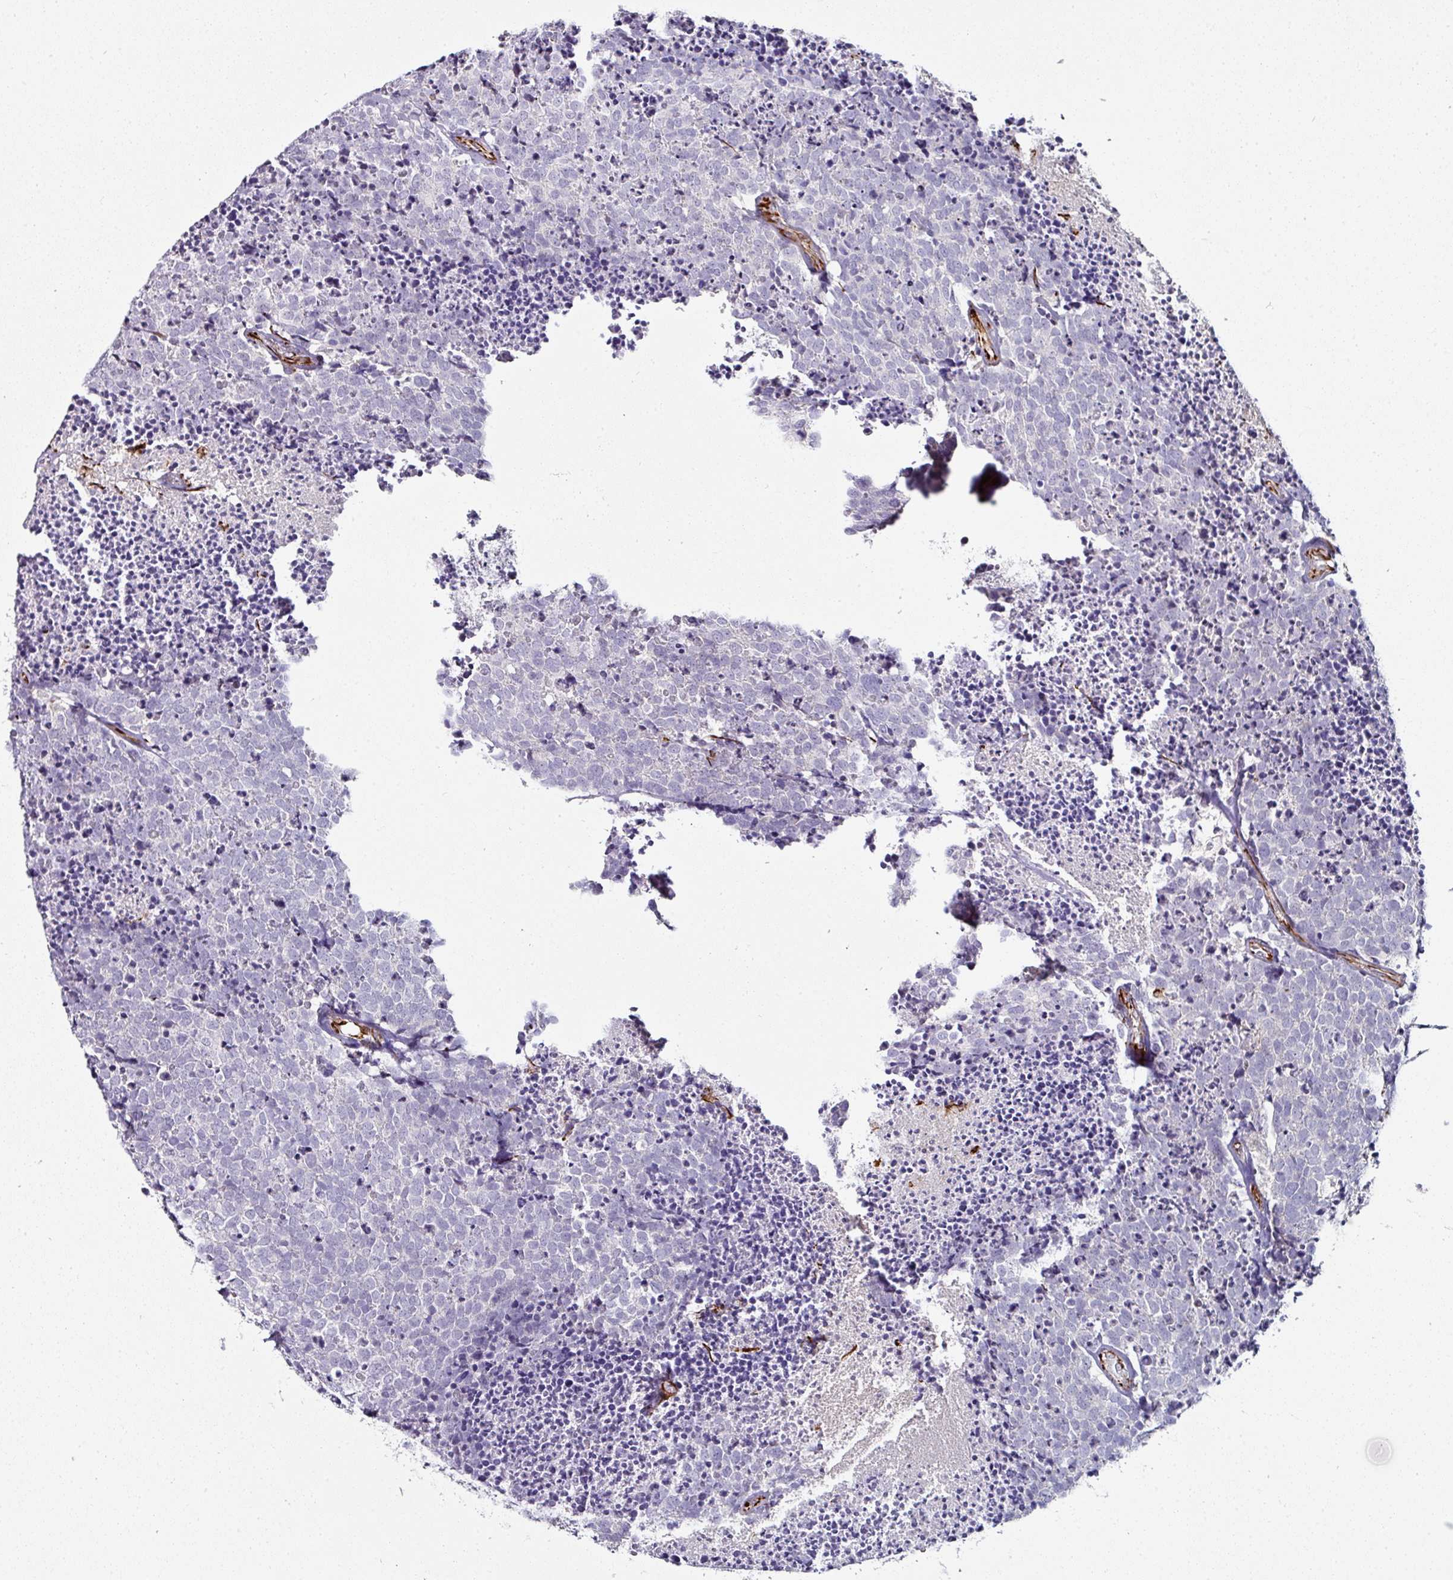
{"staining": {"intensity": "negative", "quantity": "none", "location": "none"}, "tissue": "carcinoid", "cell_type": "Tumor cells", "image_type": "cancer", "snomed": [{"axis": "morphology", "description": "Carcinoid, malignant, NOS"}, {"axis": "topography", "description": "Skin"}], "caption": "High power microscopy histopathology image of an IHC image of carcinoid (malignant), revealing no significant staining in tumor cells.", "gene": "TMPRSS9", "patient": {"sex": "female", "age": 79}}